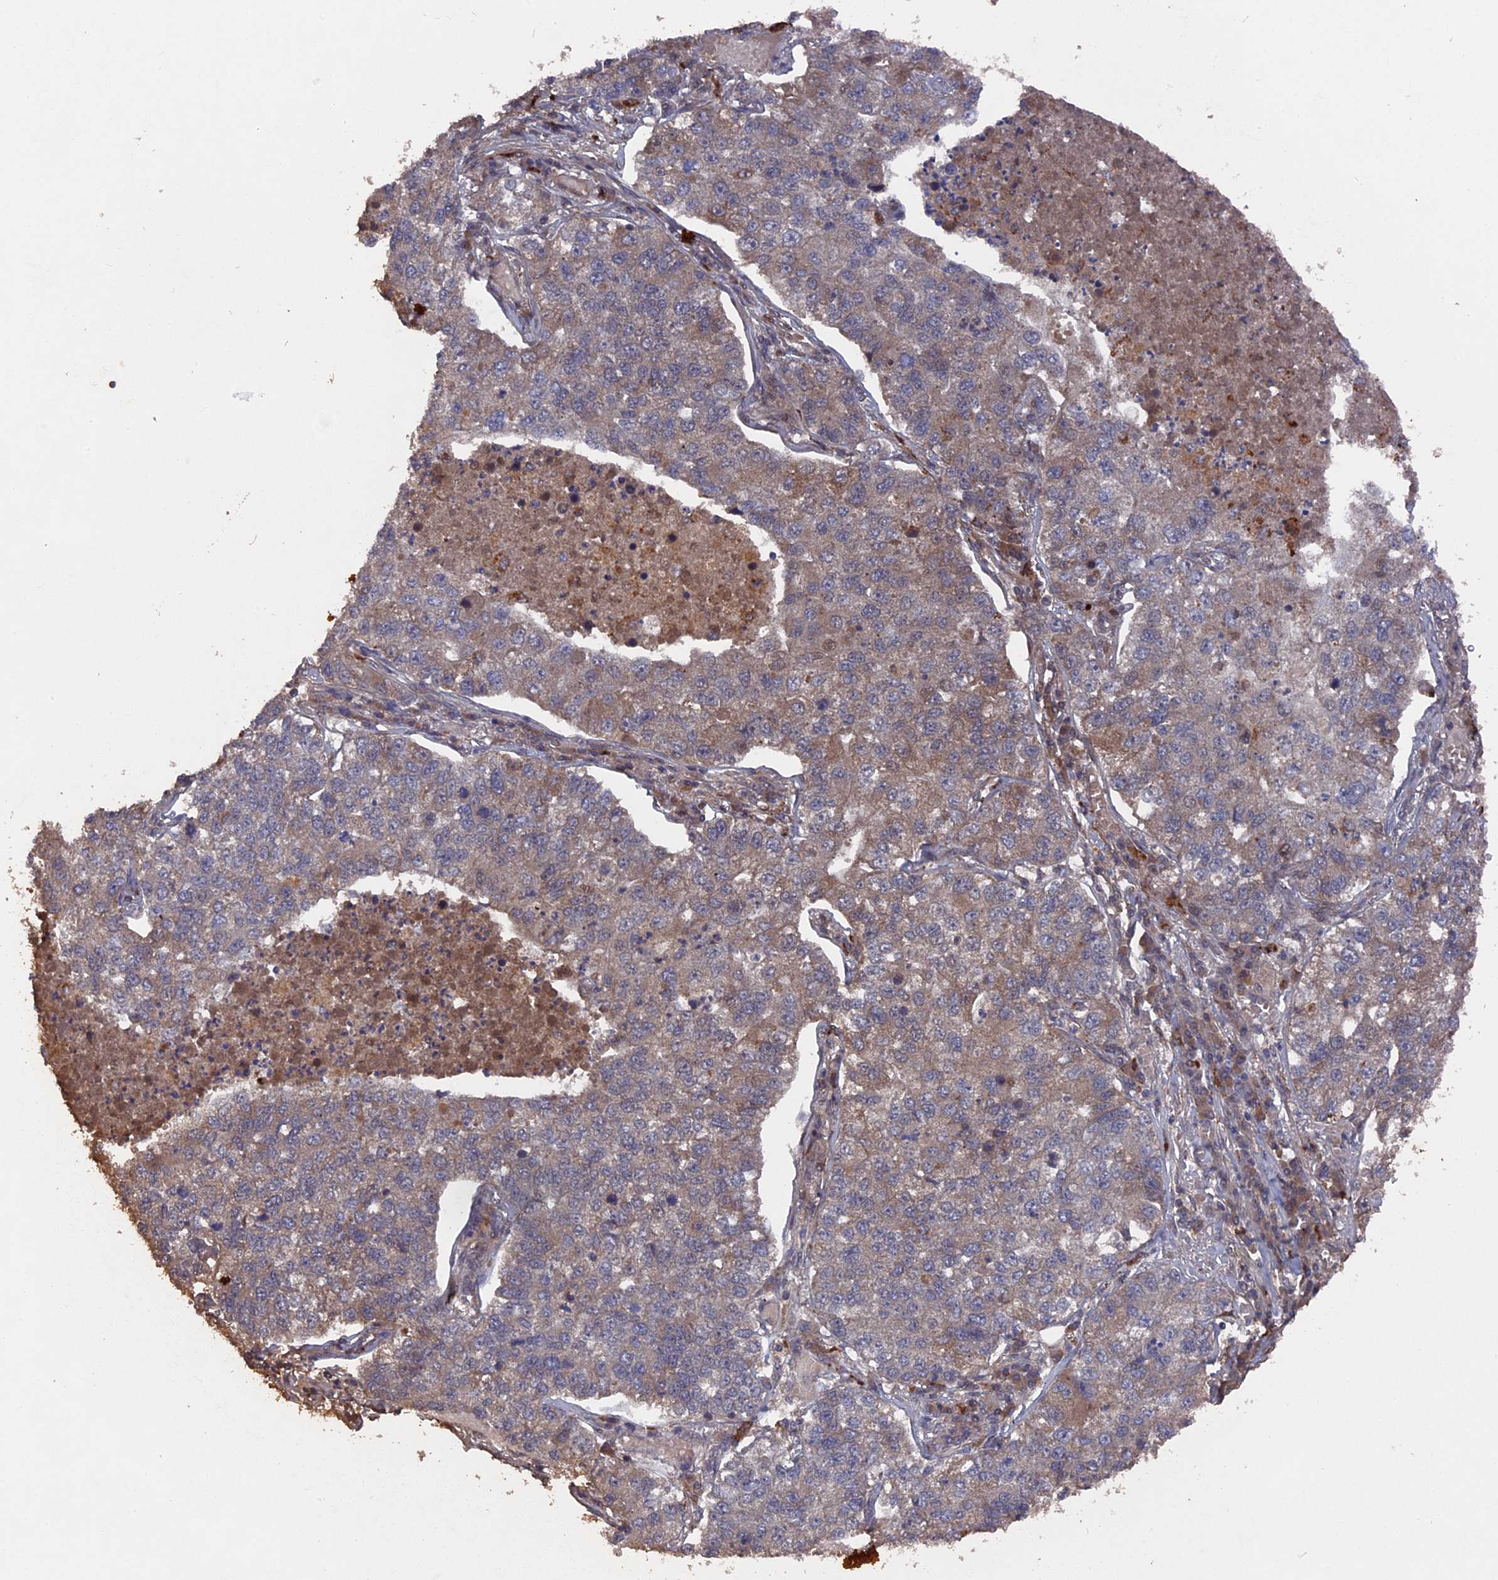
{"staining": {"intensity": "weak", "quantity": "25%-75%", "location": "cytoplasmic/membranous"}, "tissue": "lung cancer", "cell_type": "Tumor cells", "image_type": "cancer", "snomed": [{"axis": "morphology", "description": "Adenocarcinoma, NOS"}, {"axis": "topography", "description": "Lung"}], "caption": "Human adenocarcinoma (lung) stained with a protein marker exhibits weak staining in tumor cells.", "gene": "TELO2", "patient": {"sex": "male", "age": 49}}